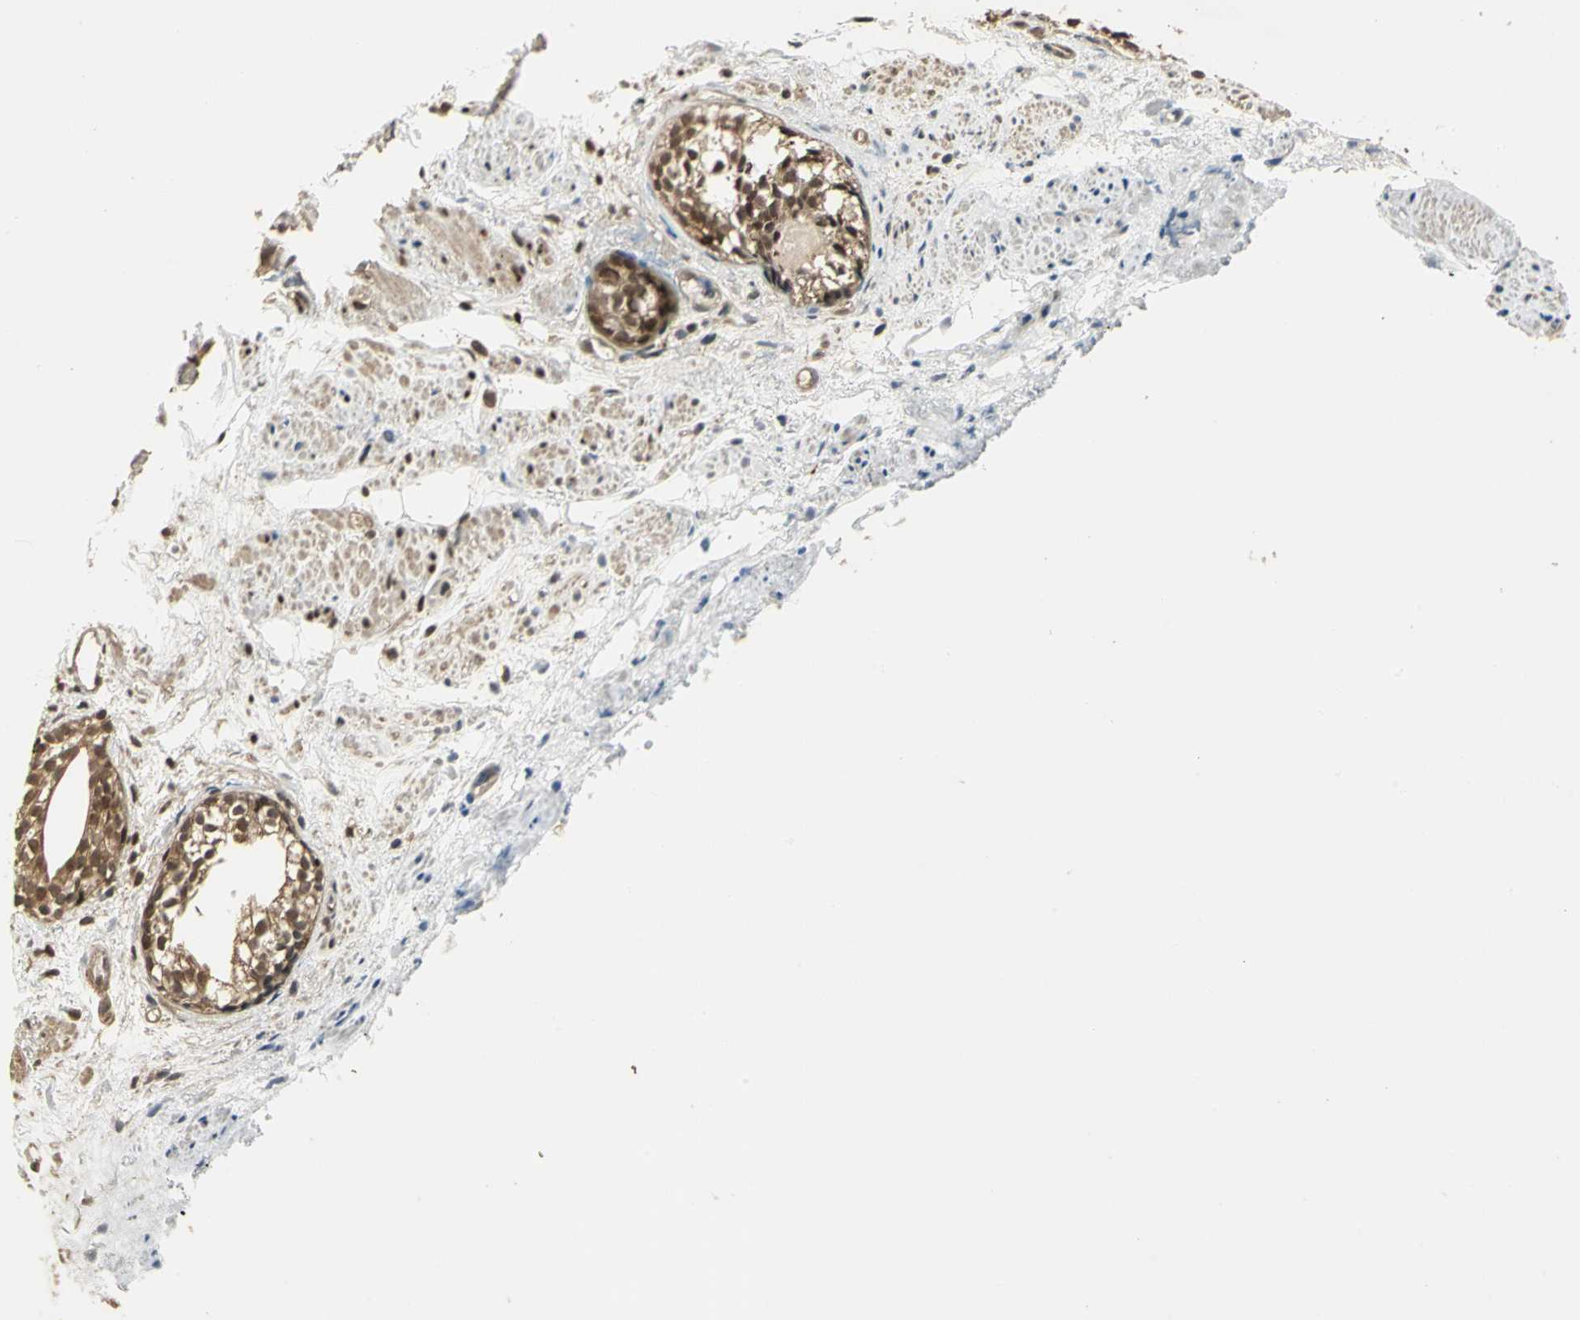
{"staining": {"intensity": "strong", "quantity": ">75%", "location": "cytoplasmic/membranous,nuclear"}, "tissue": "prostate cancer", "cell_type": "Tumor cells", "image_type": "cancer", "snomed": [{"axis": "morphology", "description": "Adenocarcinoma, High grade"}, {"axis": "topography", "description": "Prostate"}], "caption": "Immunohistochemical staining of high-grade adenocarcinoma (prostate) demonstrates high levels of strong cytoplasmic/membranous and nuclear expression in approximately >75% of tumor cells.", "gene": "PSMC3", "patient": {"sex": "male", "age": 85}}